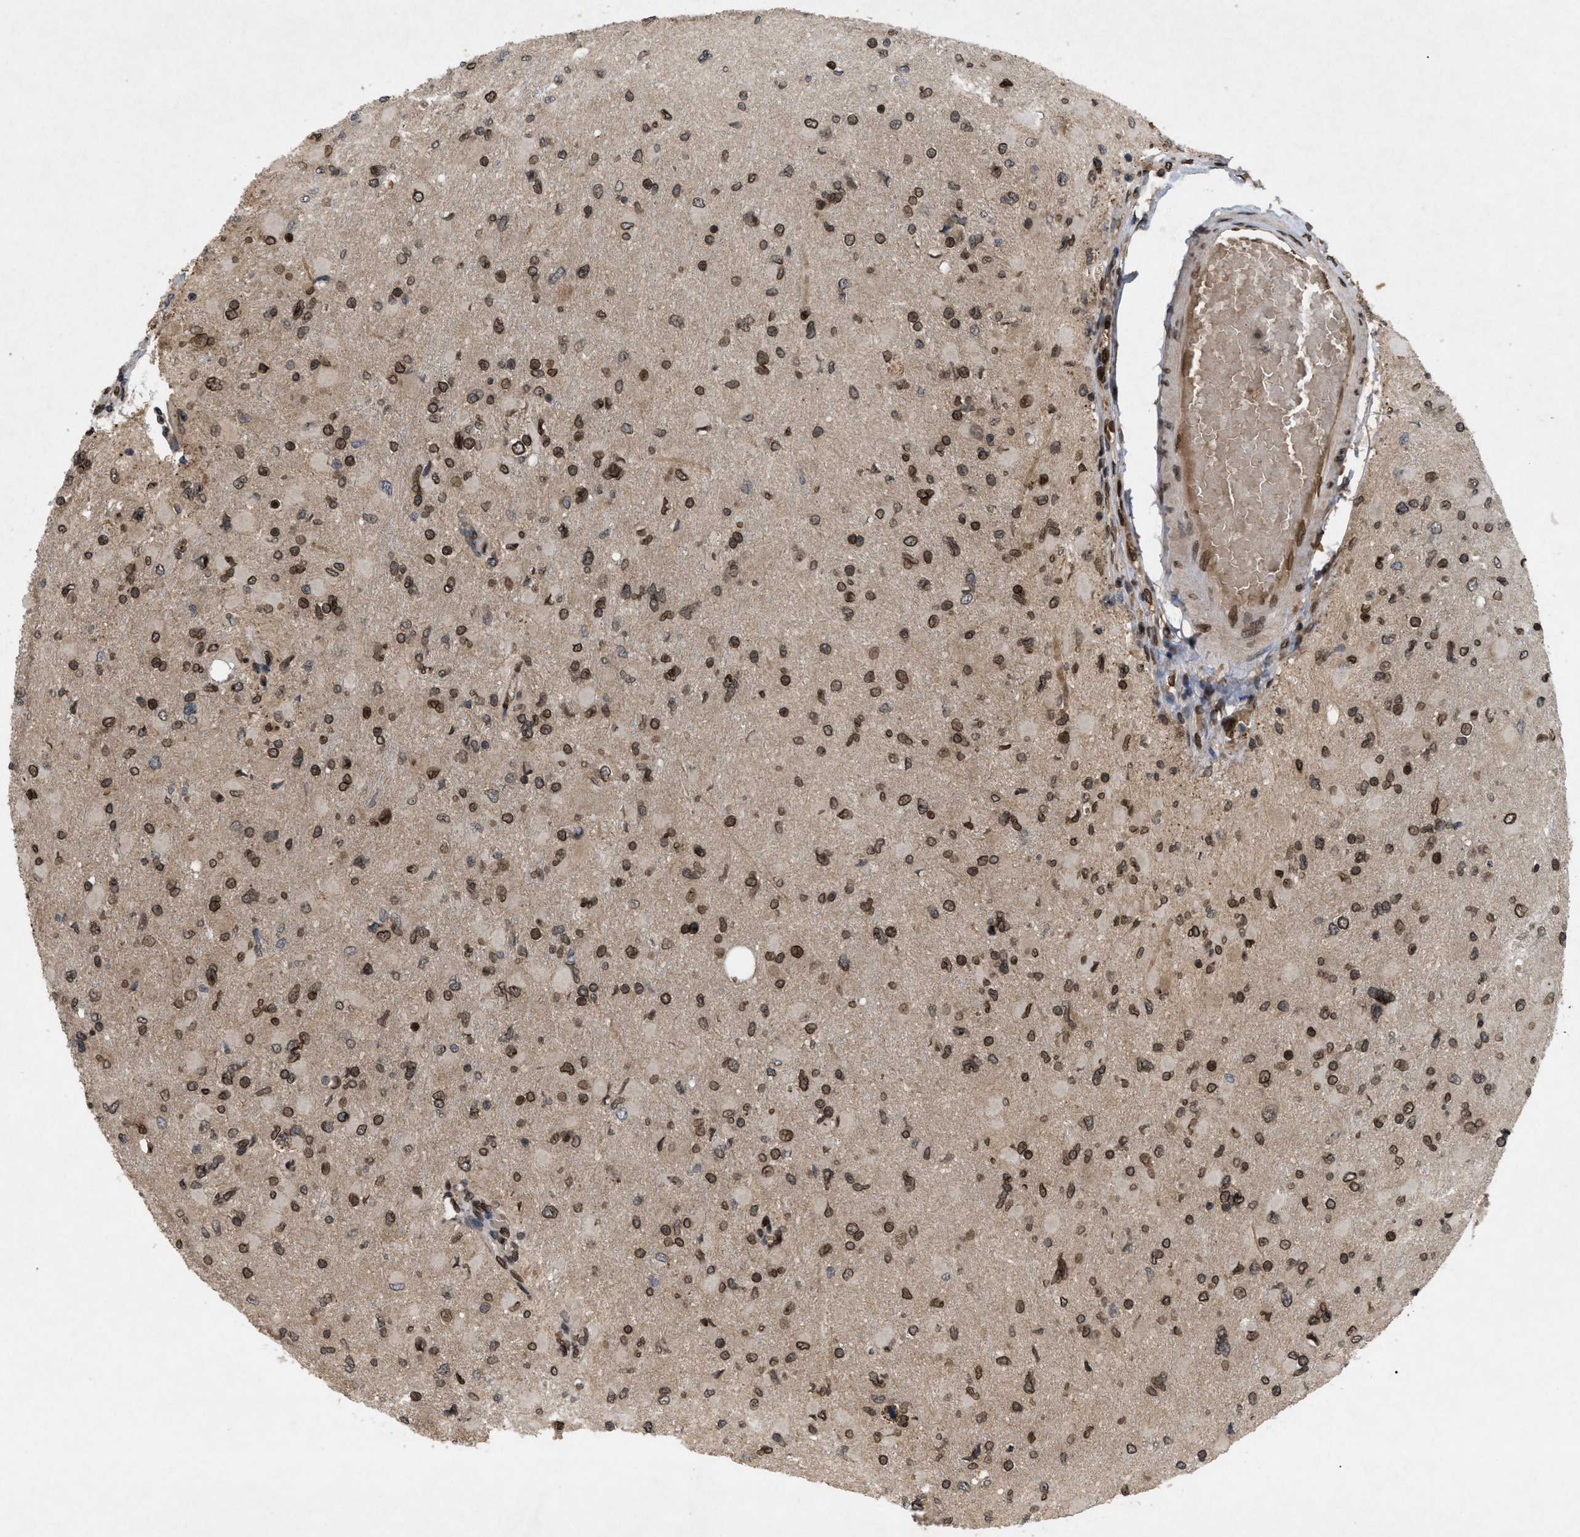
{"staining": {"intensity": "moderate", "quantity": ">75%", "location": "cytoplasmic/membranous,nuclear"}, "tissue": "glioma", "cell_type": "Tumor cells", "image_type": "cancer", "snomed": [{"axis": "morphology", "description": "Glioma, malignant, High grade"}, {"axis": "topography", "description": "Cerebral cortex"}], "caption": "Immunohistochemistry (IHC) micrograph of neoplastic tissue: malignant high-grade glioma stained using immunohistochemistry displays medium levels of moderate protein expression localized specifically in the cytoplasmic/membranous and nuclear of tumor cells, appearing as a cytoplasmic/membranous and nuclear brown color.", "gene": "CRY1", "patient": {"sex": "female", "age": 36}}